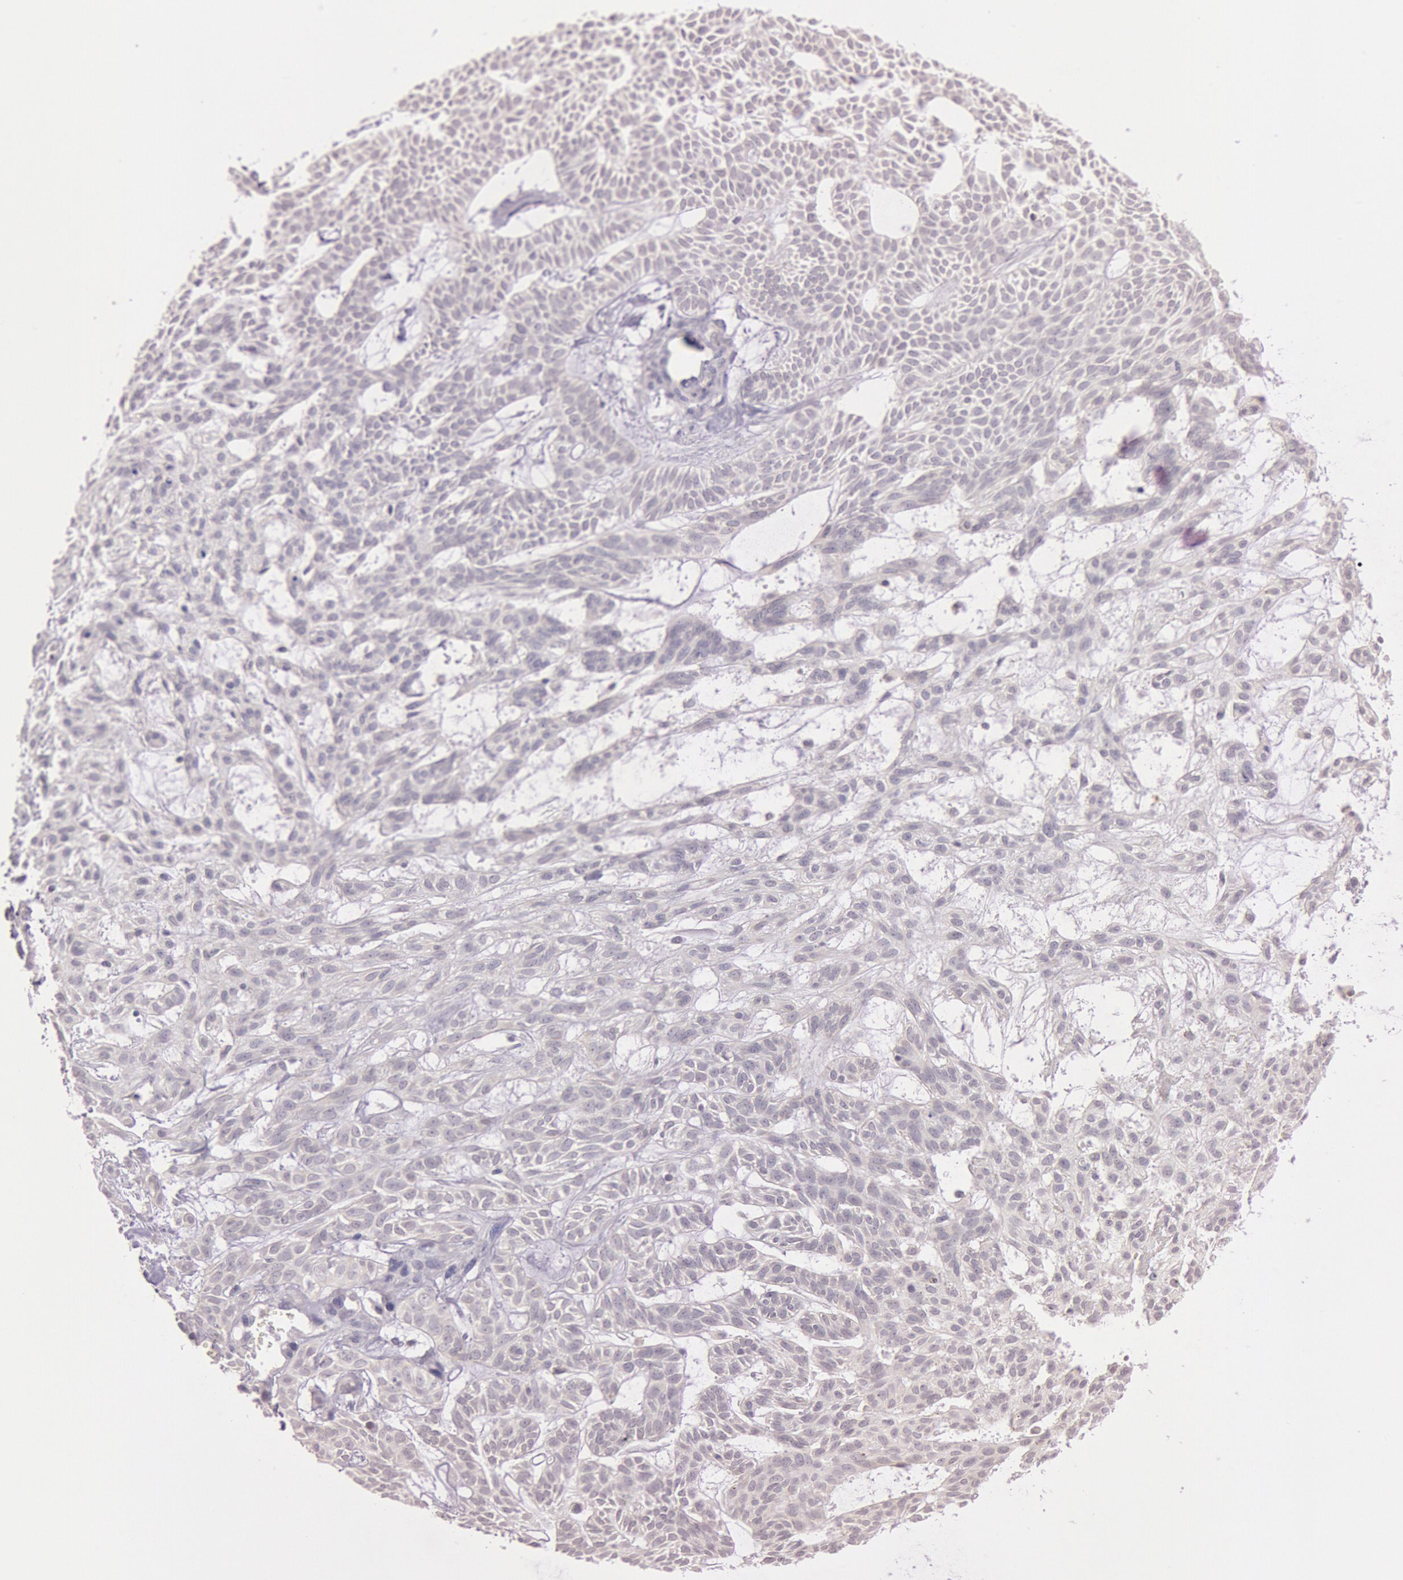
{"staining": {"intensity": "negative", "quantity": "none", "location": "none"}, "tissue": "skin cancer", "cell_type": "Tumor cells", "image_type": "cancer", "snomed": [{"axis": "morphology", "description": "Basal cell carcinoma"}, {"axis": "topography", "description": "Skin"}], "caption": "There is no significant staining in tumor cells of skin cancer.", "gene": "KDM6A", "patient": {"sex": "male", "age": 75}}